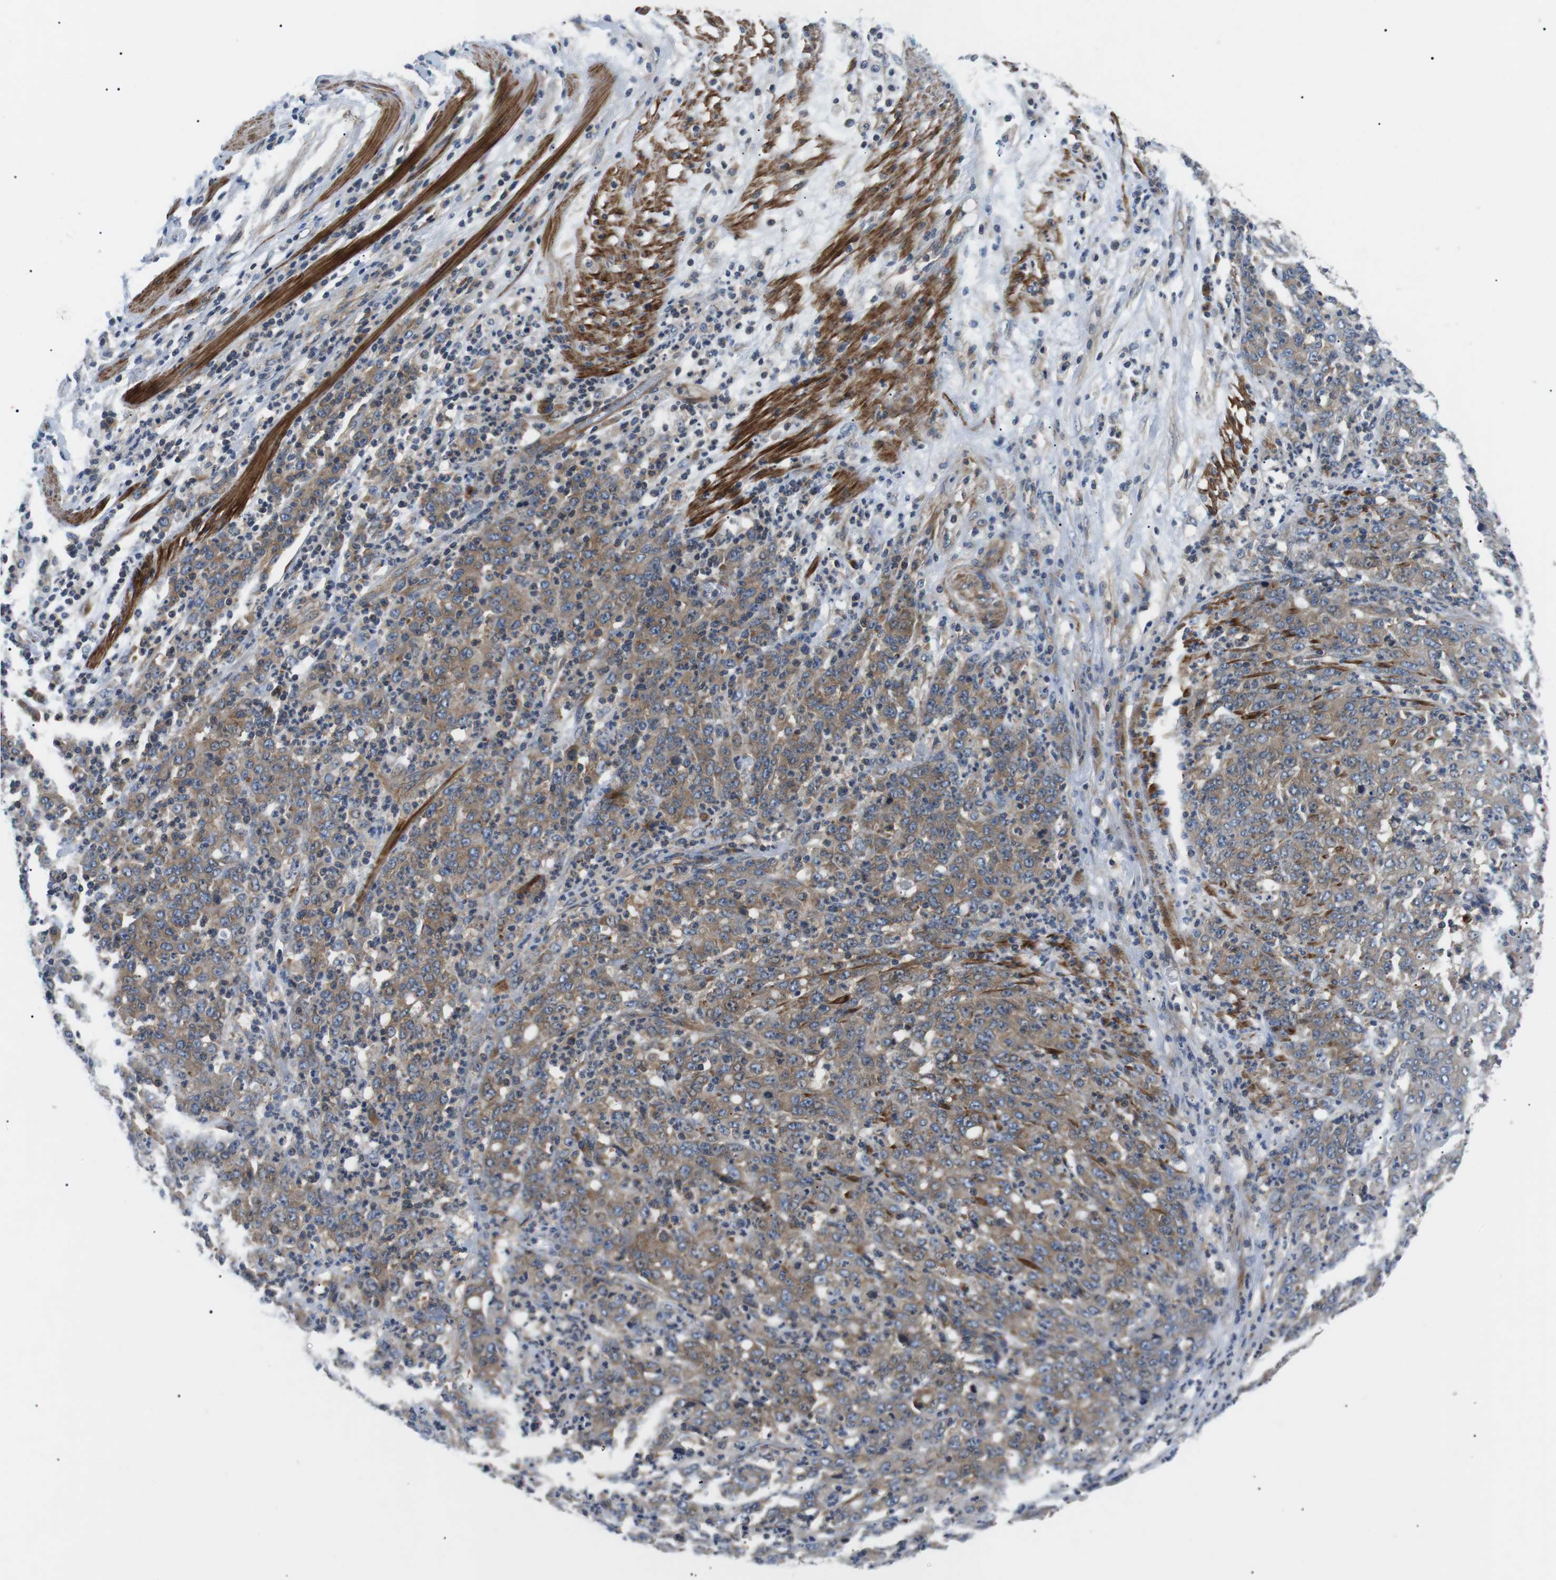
{"staining": {"intensity": "moderate", "quantity": ">75%", "location": "cytoplasmic/membranous"}, "tissue": "stomach cancer", "cell_type": "Tumor cells", "image_type": "cancer", "snomed": [{"axis": "morphology", "description": "Adenocarcinoma, NOS"}, {"axis": "topography", "description": "Stomach, lower"}], "caption": "Moderate cytoplasmic/membranous expression for a protein is seen in approximately >75% of tumor cells of stomach cancer (adenocarcinoma) using IHC.", "gene": "DIPK1A", "patient": {"sex": "female", "age": 71}}